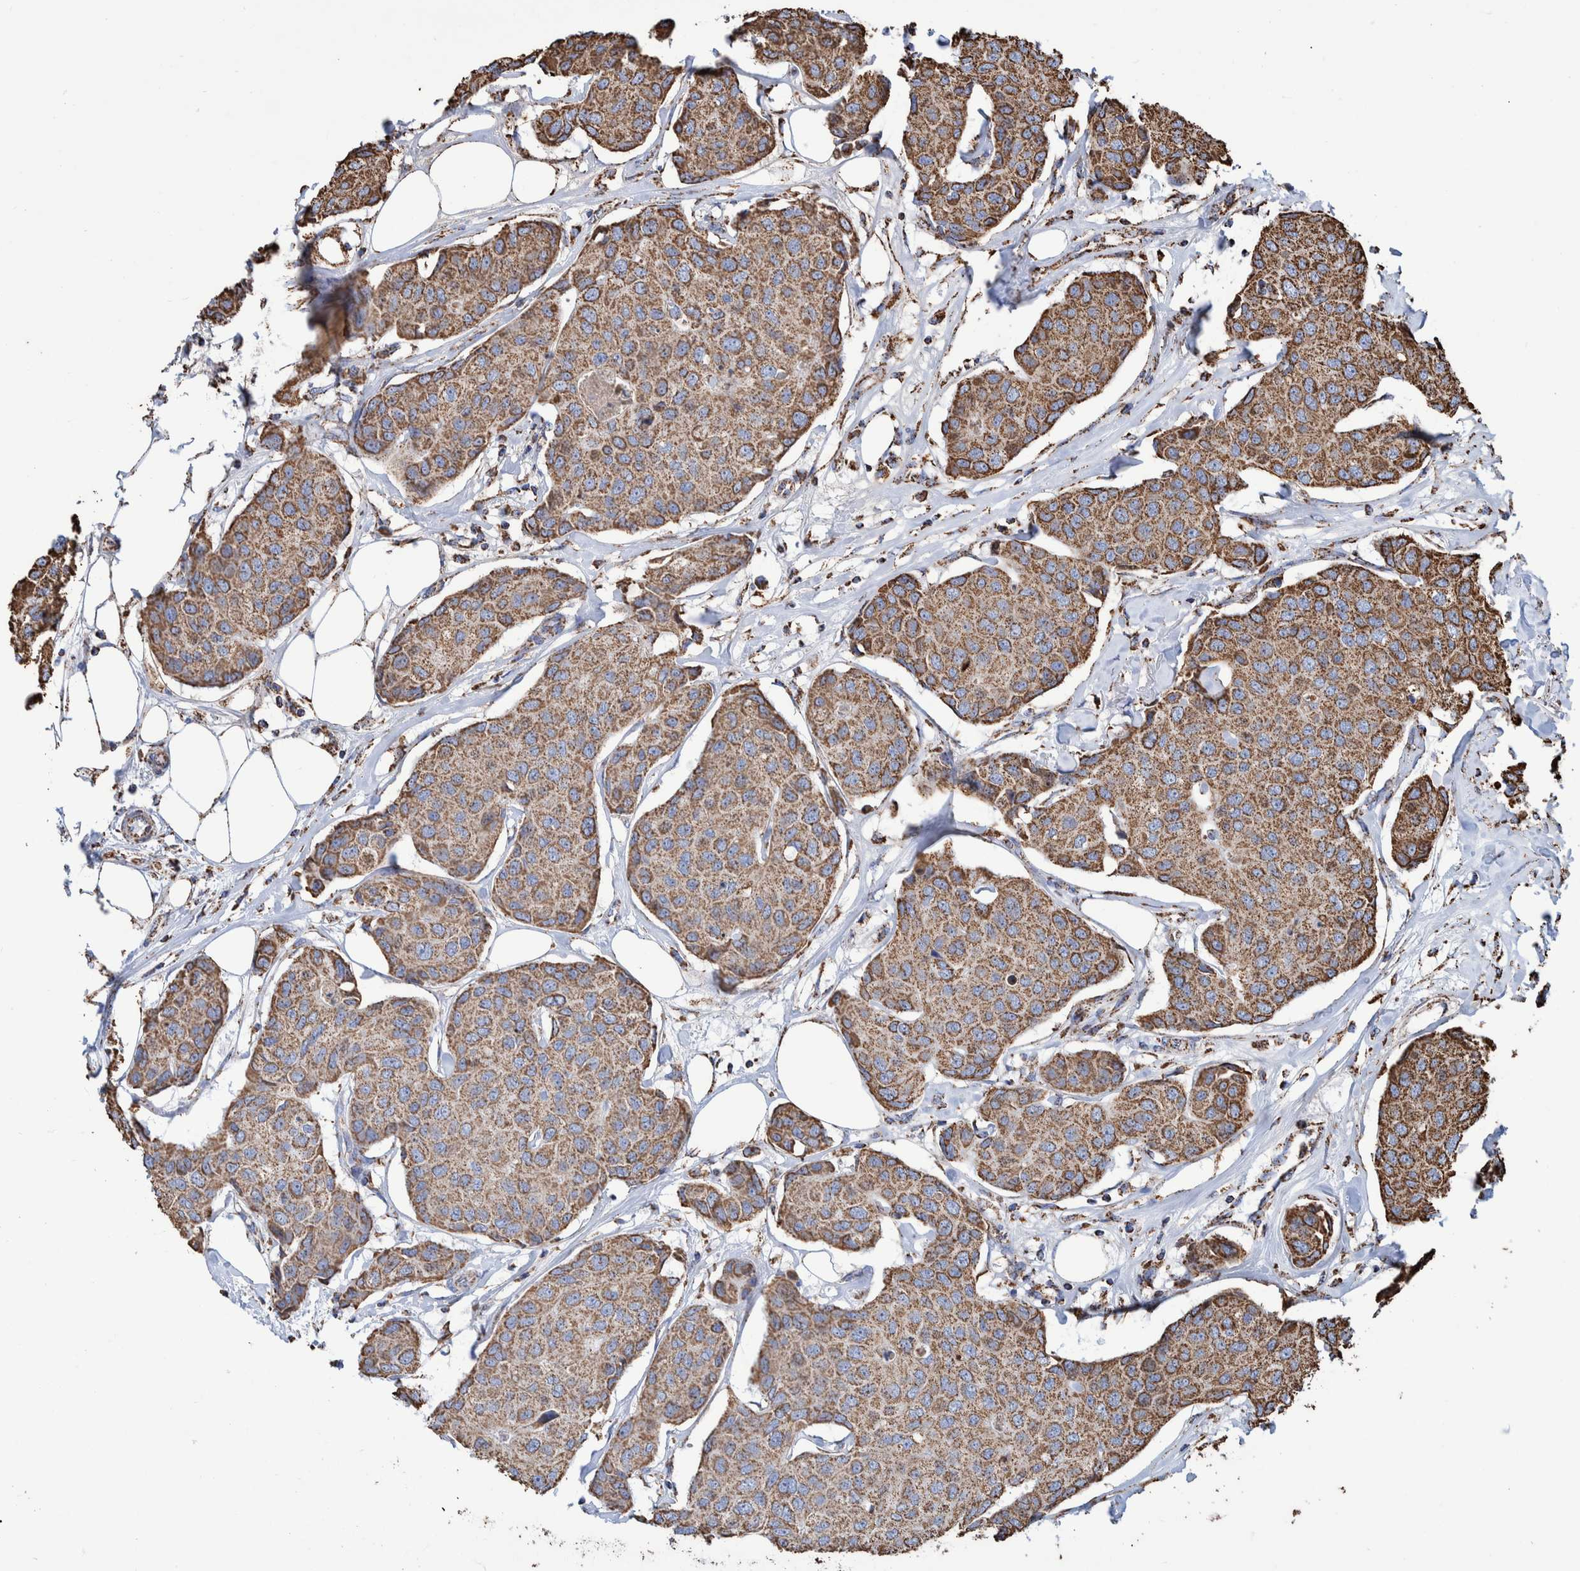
{"staining": {"intensity": "moderate", "quantity": ">75%", "location": "cytoplasmic/membranous"}, "tissue": "breast cancer", "cell_type": "Tumor cells", "image_type": "cancer", "snomed": [{"axis": "morphology", "description": "Duct carcinoma"}, {"axis": "topography", "description": "Breast"}], "caption": "Immunohistochemistry (IHC) (DAB (3,3'-diaminobenzidine)) staining of human breast cancer (intraductal carcinoma) displays moderate cytoplasmic/membranous protein expression in about >75% of tumor cells.", "gene": "VPS26C", "patient": {"sex": "female", "age": 80}}